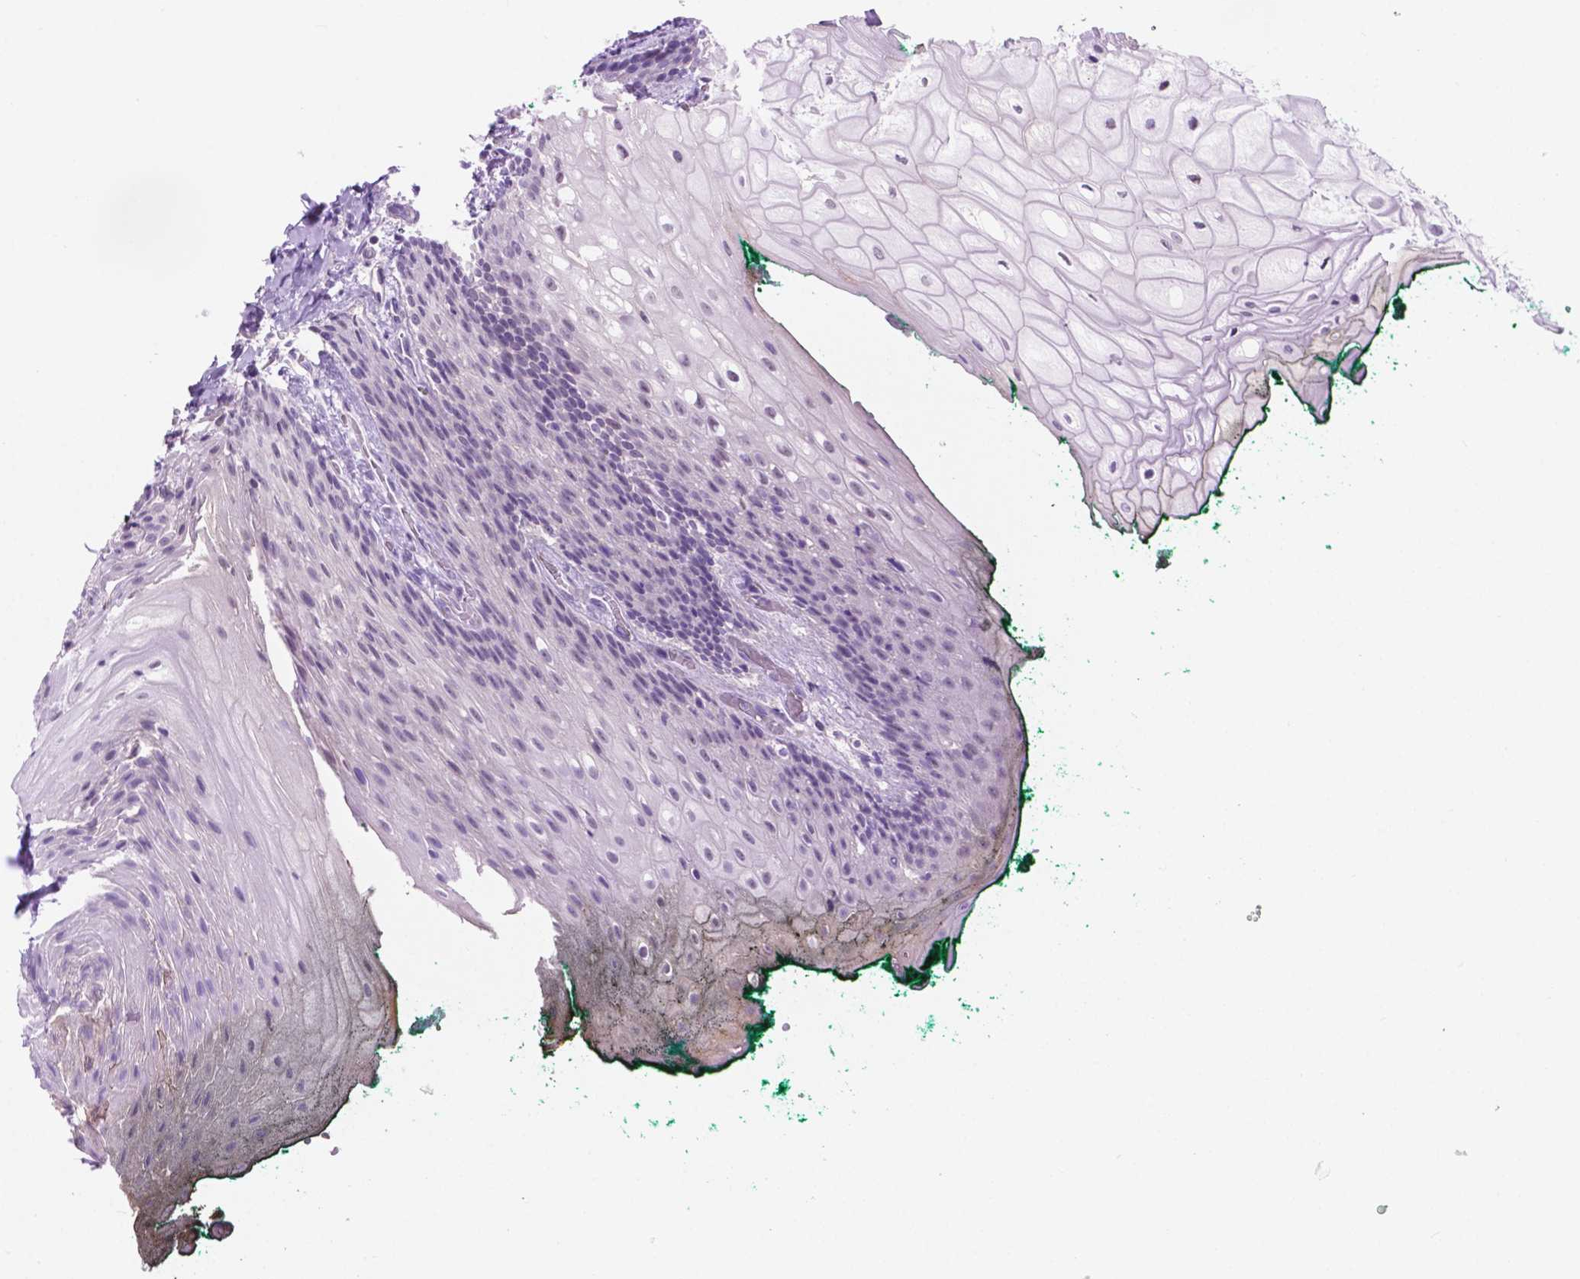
{"staining": {"intensity": "negative", "quantity": "none", "location": "none"}, "tissue": "oral mucosa", "cell_type": "Squamous epithelial cells", "image_type": "normal", "snomed": [{"axis": "morphology", "description": "Normal tissue, NOS"}, {"axis": "topography", "description": "Oral tissue"}, {"axis": "topography", "description": "Head-Neck"}], "caption": "IHC of normal human oral mucosa exhibits no staining in squamous epithelial cells.", "gene": "ACY3", "patient": {"sex": "female", "age": 68}}